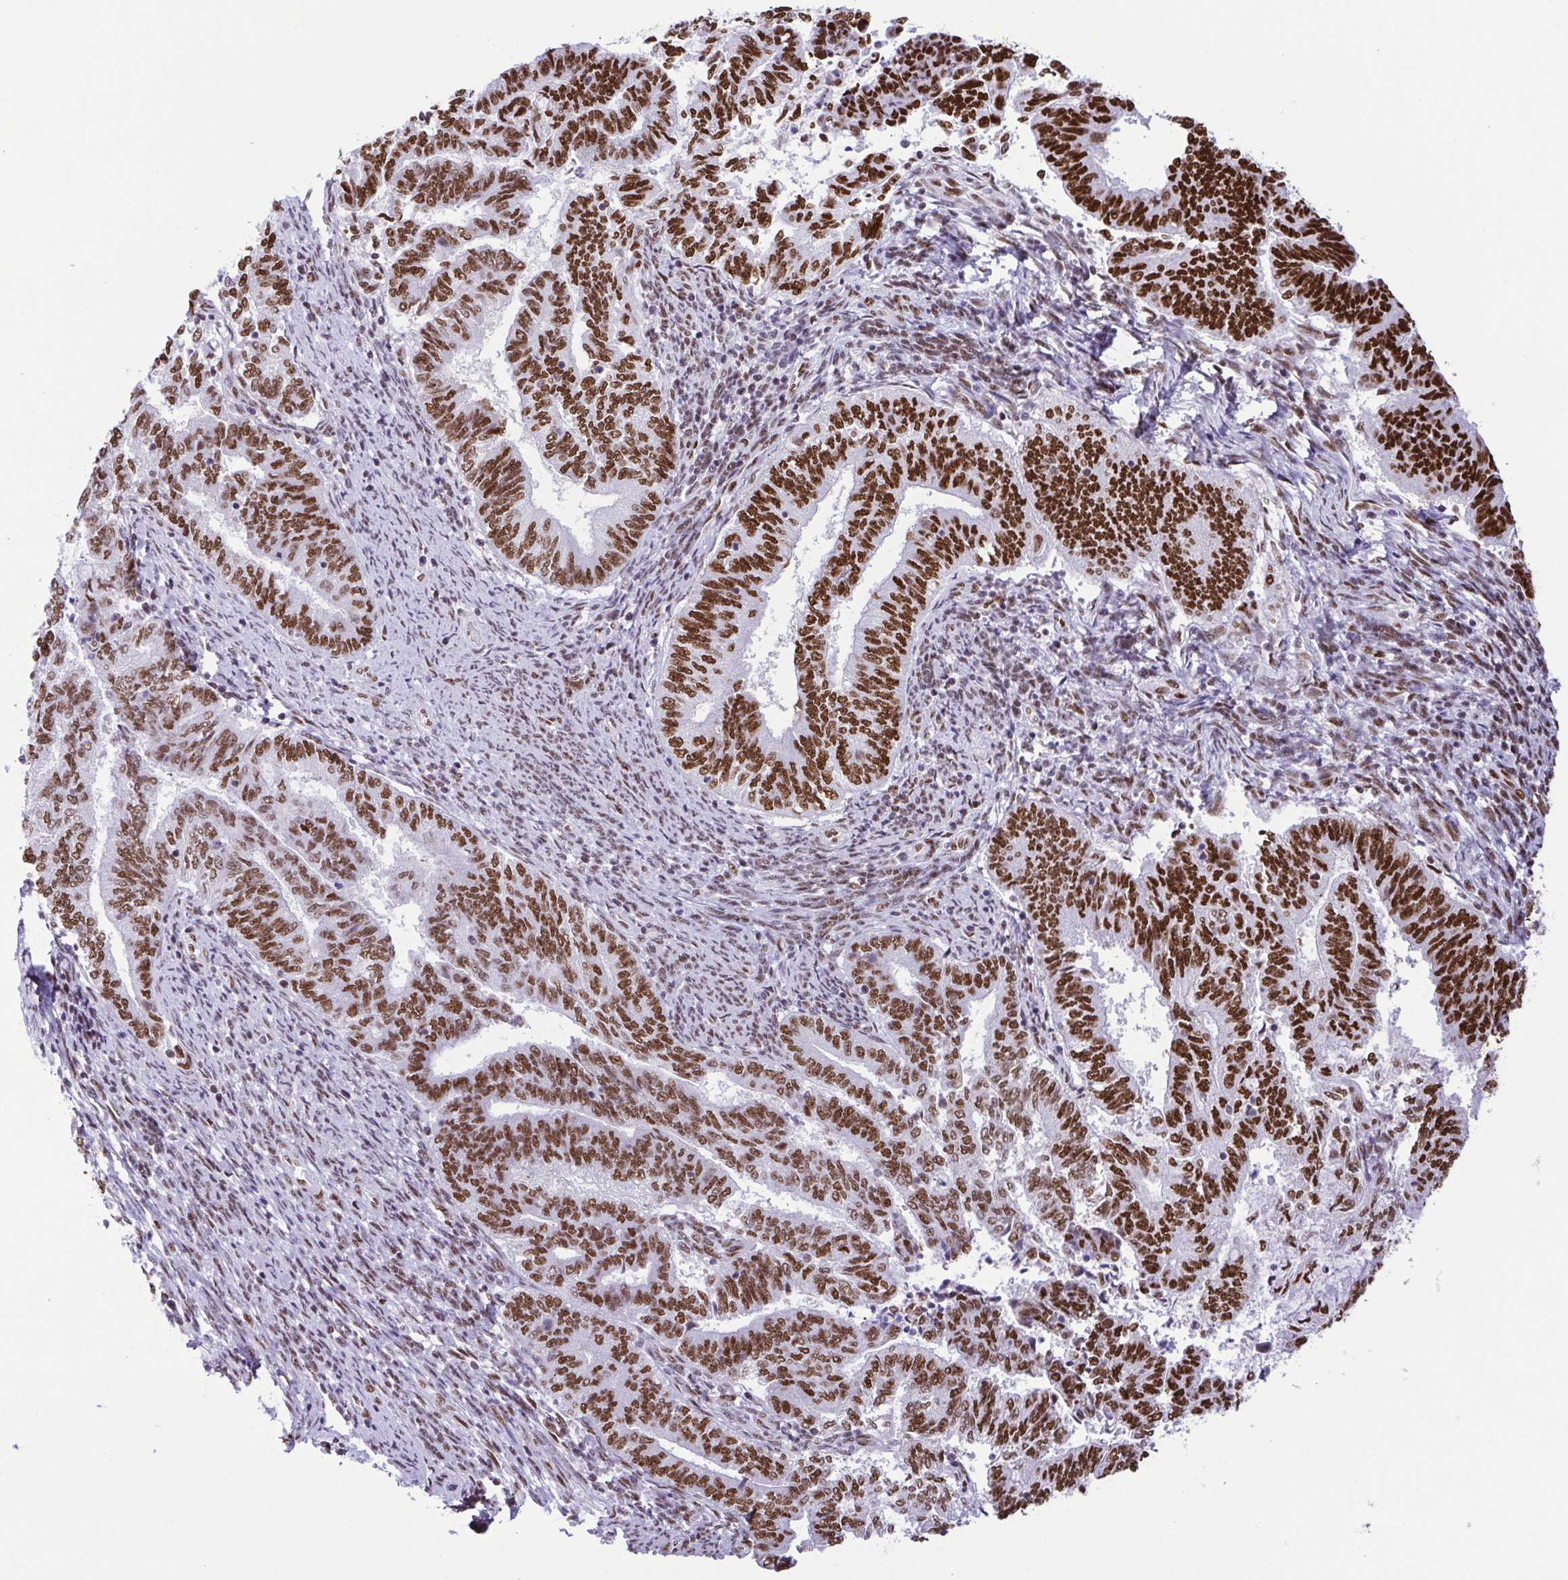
{"staining": {"intensity": "strong", "quantity": ">75%", "location": "nuclear"}, "tissue": "endometrial cancer", "cell_type": "Tumor cells", "image_type": "cancer", "snomed": [{"axis": "morphology", "description": "Adenocarcinoma, NOS"}, {"axis": "topography", "description": "Endometrium"}], "caption": "Immunohistochemistry of human endometrial cancer demonstrates high levels of strong nuclear positivity in approximately >75% of tumor cells.", "gene": "TRIM28", "patient": {"sex": "female", "age": 65}}